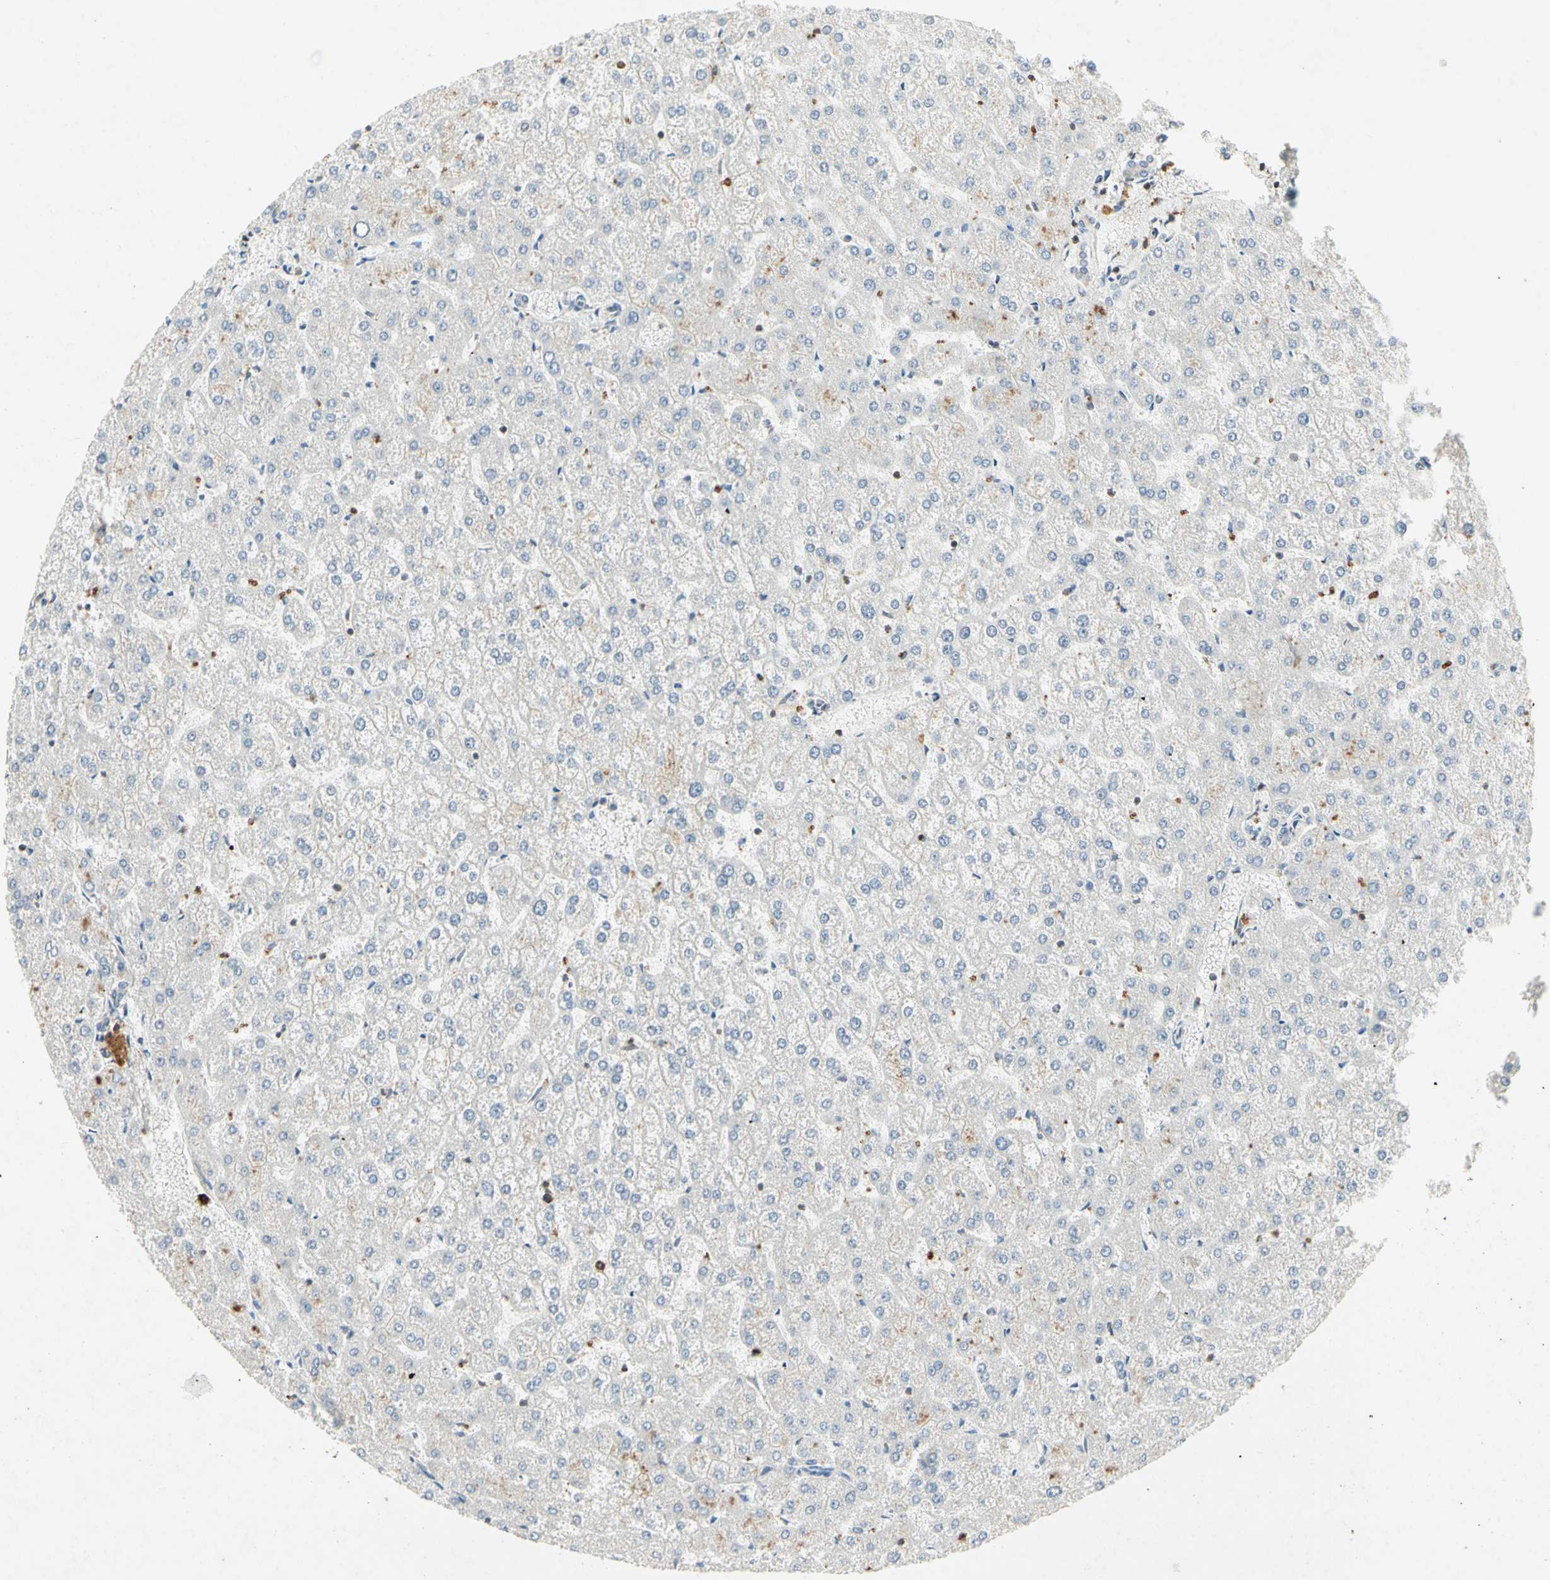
{"staining": {"intensity": "negative", "quantity": "none", "location": "none"}, "tissue": "liver", "cell_type": "Cholangiocytes", "image_type": "normal", "snomed": [{"axis": "morphology", "description": "Normal tissue, NOS"}, {"axis": "topography", "description": "Liver"}], "caption": "This histopathology image is of benign liver stained with IHC to label a protein in brown with the nuclei are counter-stained blue. There is no positivity in cholangiocytes.", "gene": "TAPBP", "patient": {"sex": "female", "age": 32}}